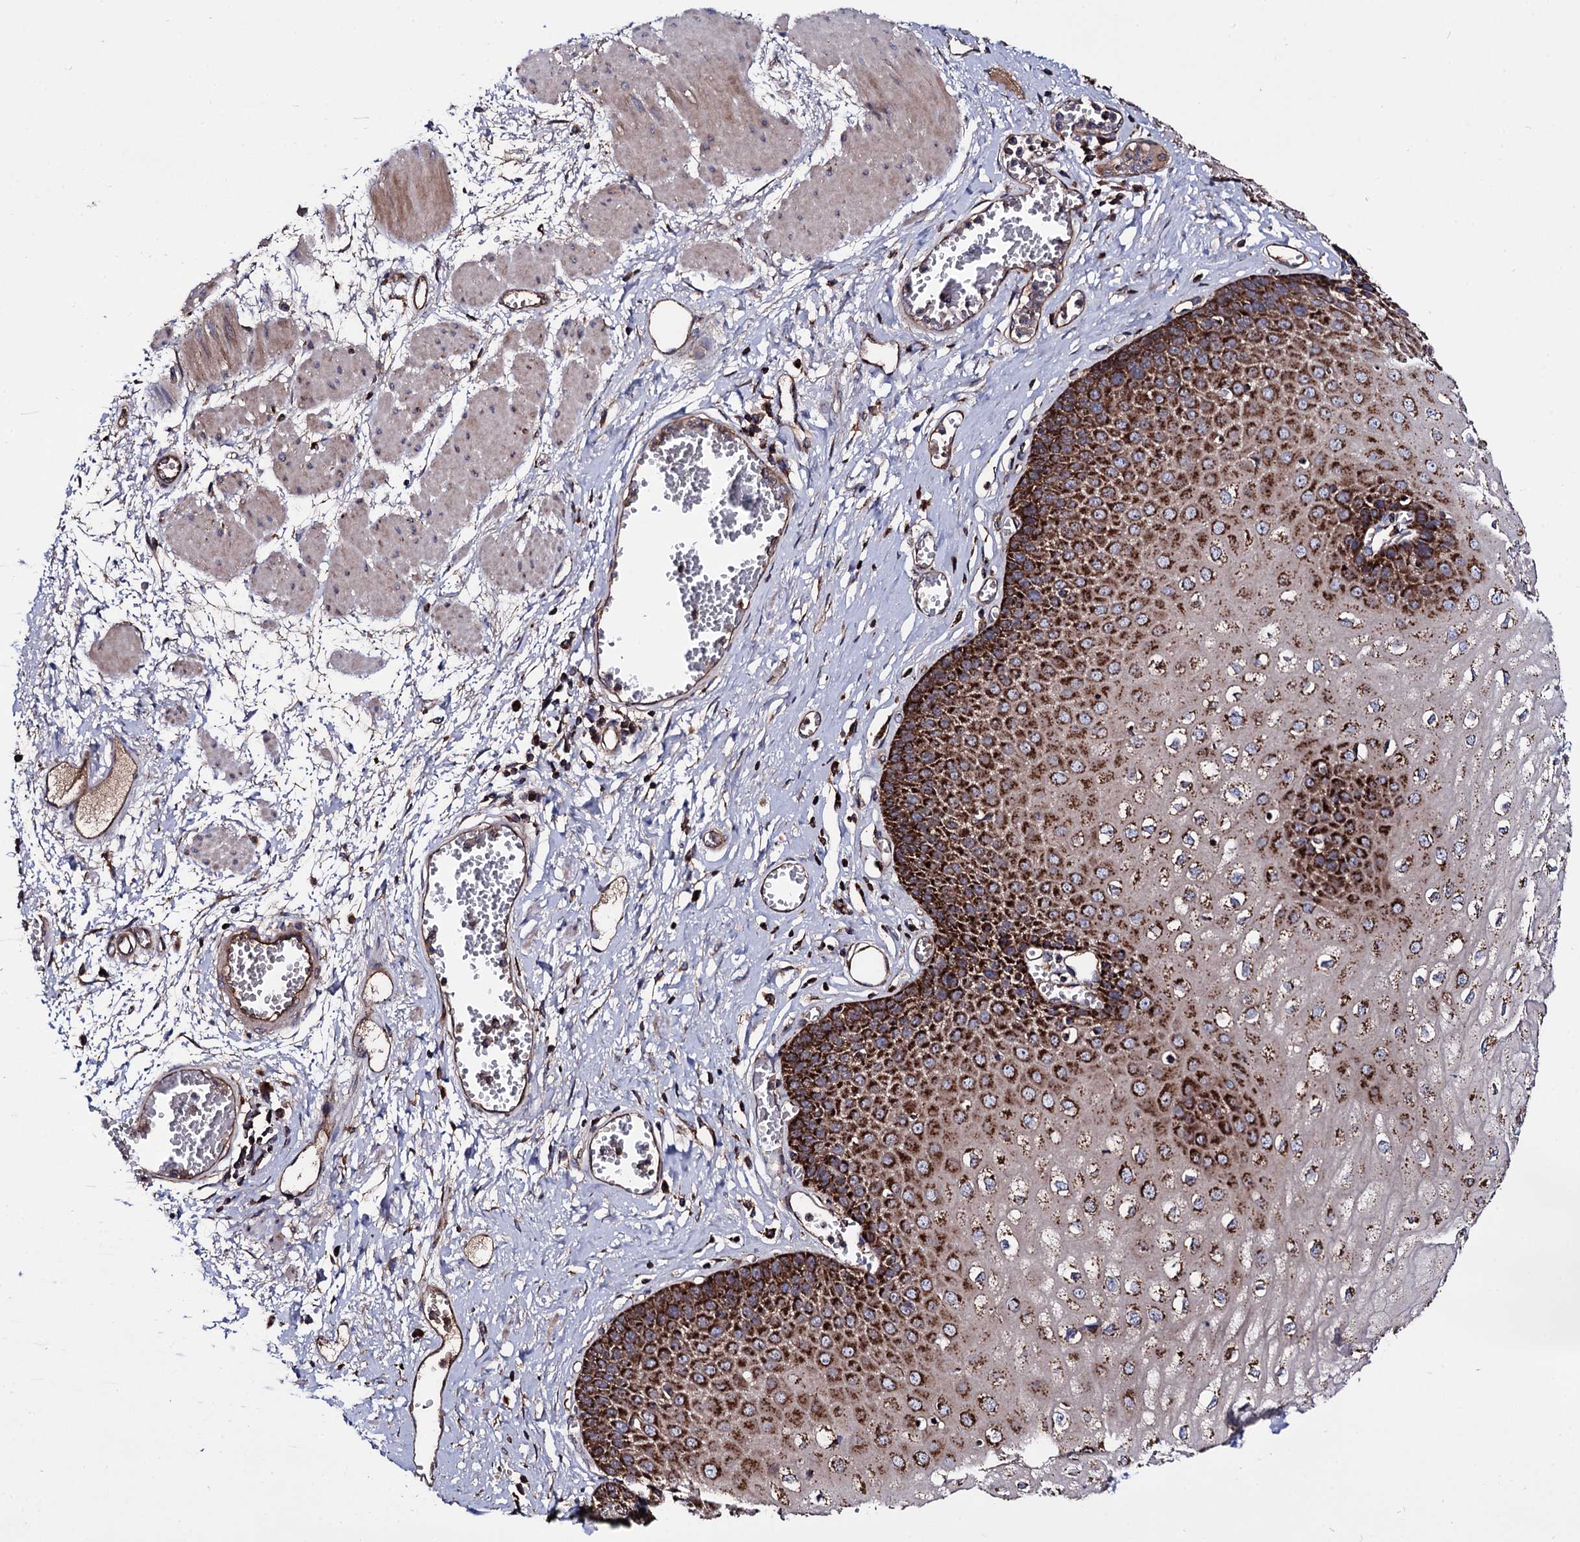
{"staining": {"intensity": "strong", "quantity": ">75%", "location": "cytoplasmic/membranous"}, "tissue": "esophagus", "cell_type": "Squamous epithelial cells", "image_type": "normal", "snomed": [{"axis": "morphology", "description": "Normal tissue, NOS"}, {"axis": "topography", "description": "Esophagus"}], "caption": "The photomicrograph demonstrates a brown stain indicating the presence of a protein in the cytoplasmic/membranous of squamous epithelial cells in esophagus.", "gene": "IQCH", "patient": {"sex": "male", "age": 60}}